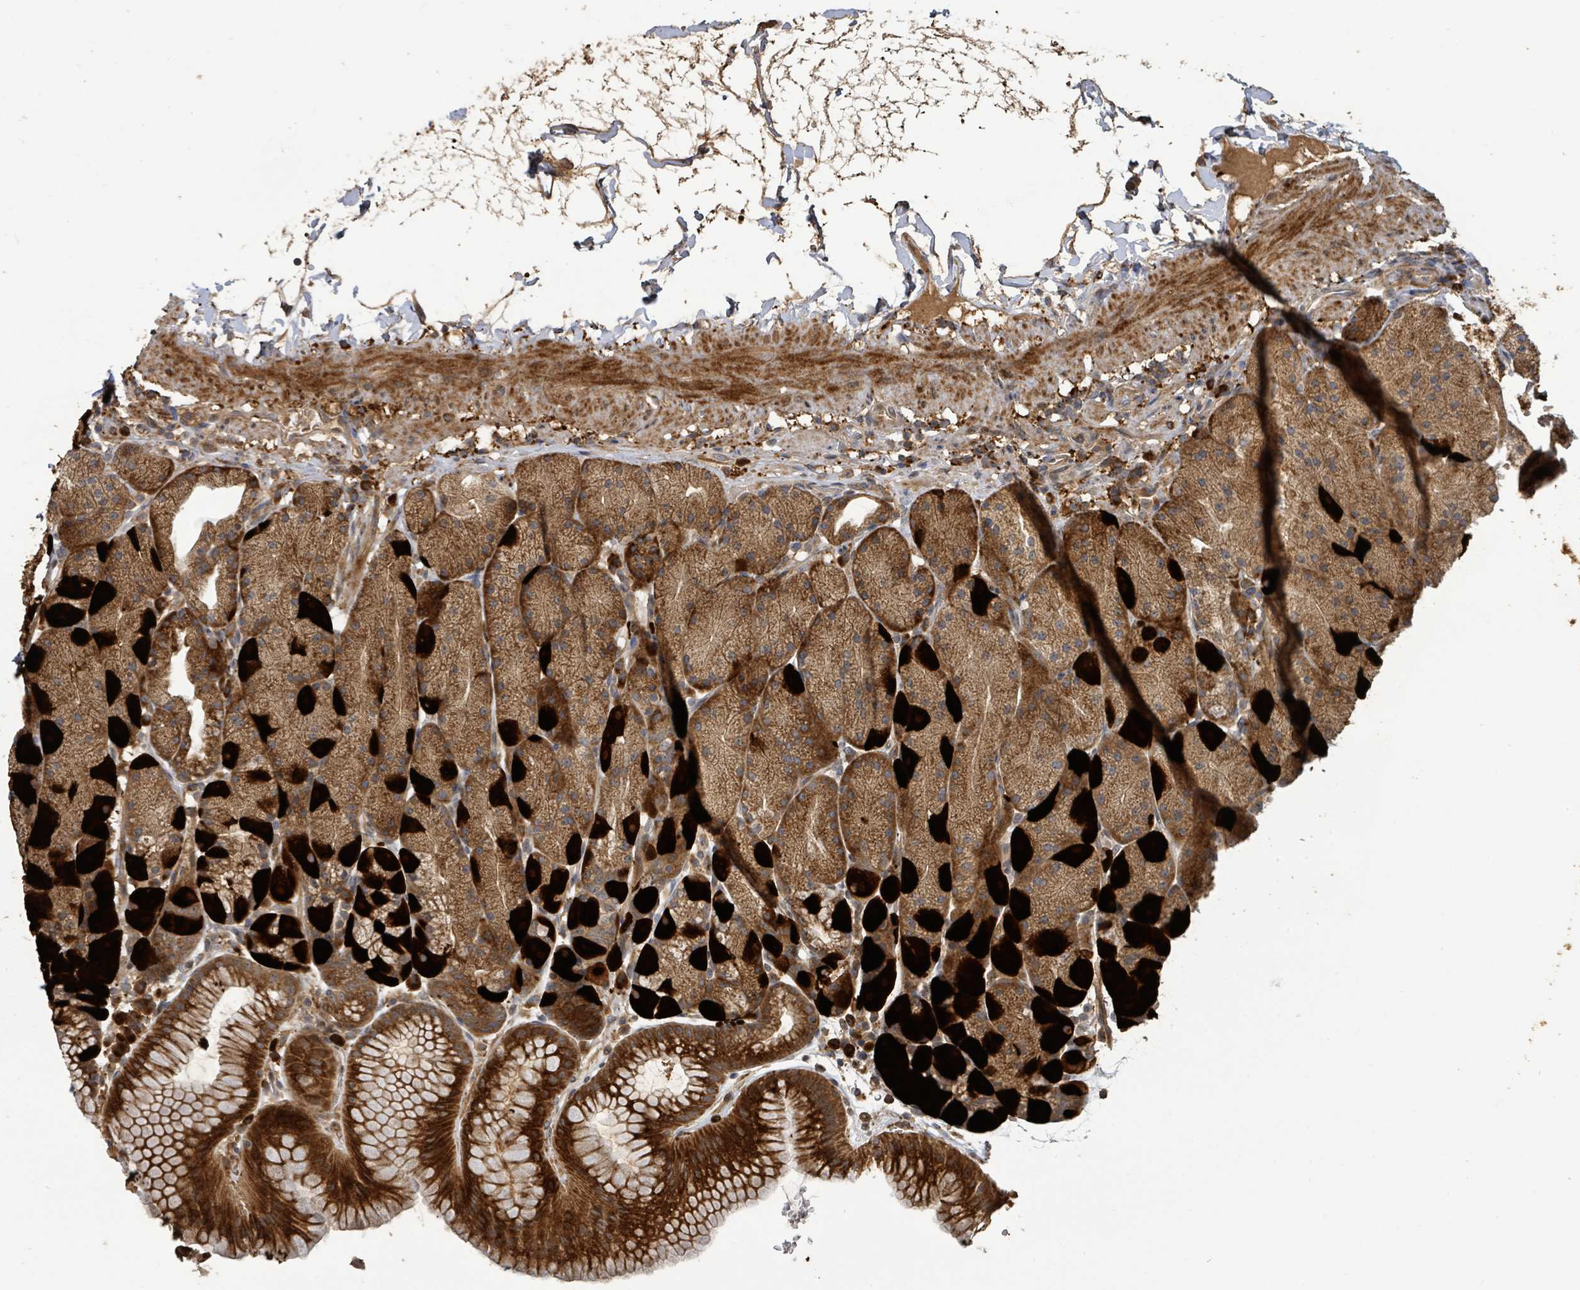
{"staining": {"intensity": "strong", "quantity": ">75%", "location": "cytoplasmic/membranous"}, "tissue": "stomach", "cell_type": "Glandular cells", "image_type": "normal", "snomed": [{"axis": "morphology", "description": "Normal tissue, NOS"}, {"axis": "topography", "description": "Stomach, upper"}, {"axis": "topography", "description": "Stomach, lower"}], "caption": "A photomicrograph of stomach stained for a protein exhibits strong cytoplasmic/membranous brown staining in glandular cells. (DAB IHC, brown staining for protein, blue staining for nuclei).", "gene": "STARD4", "patient": {"sex": "male", "age": 67}}